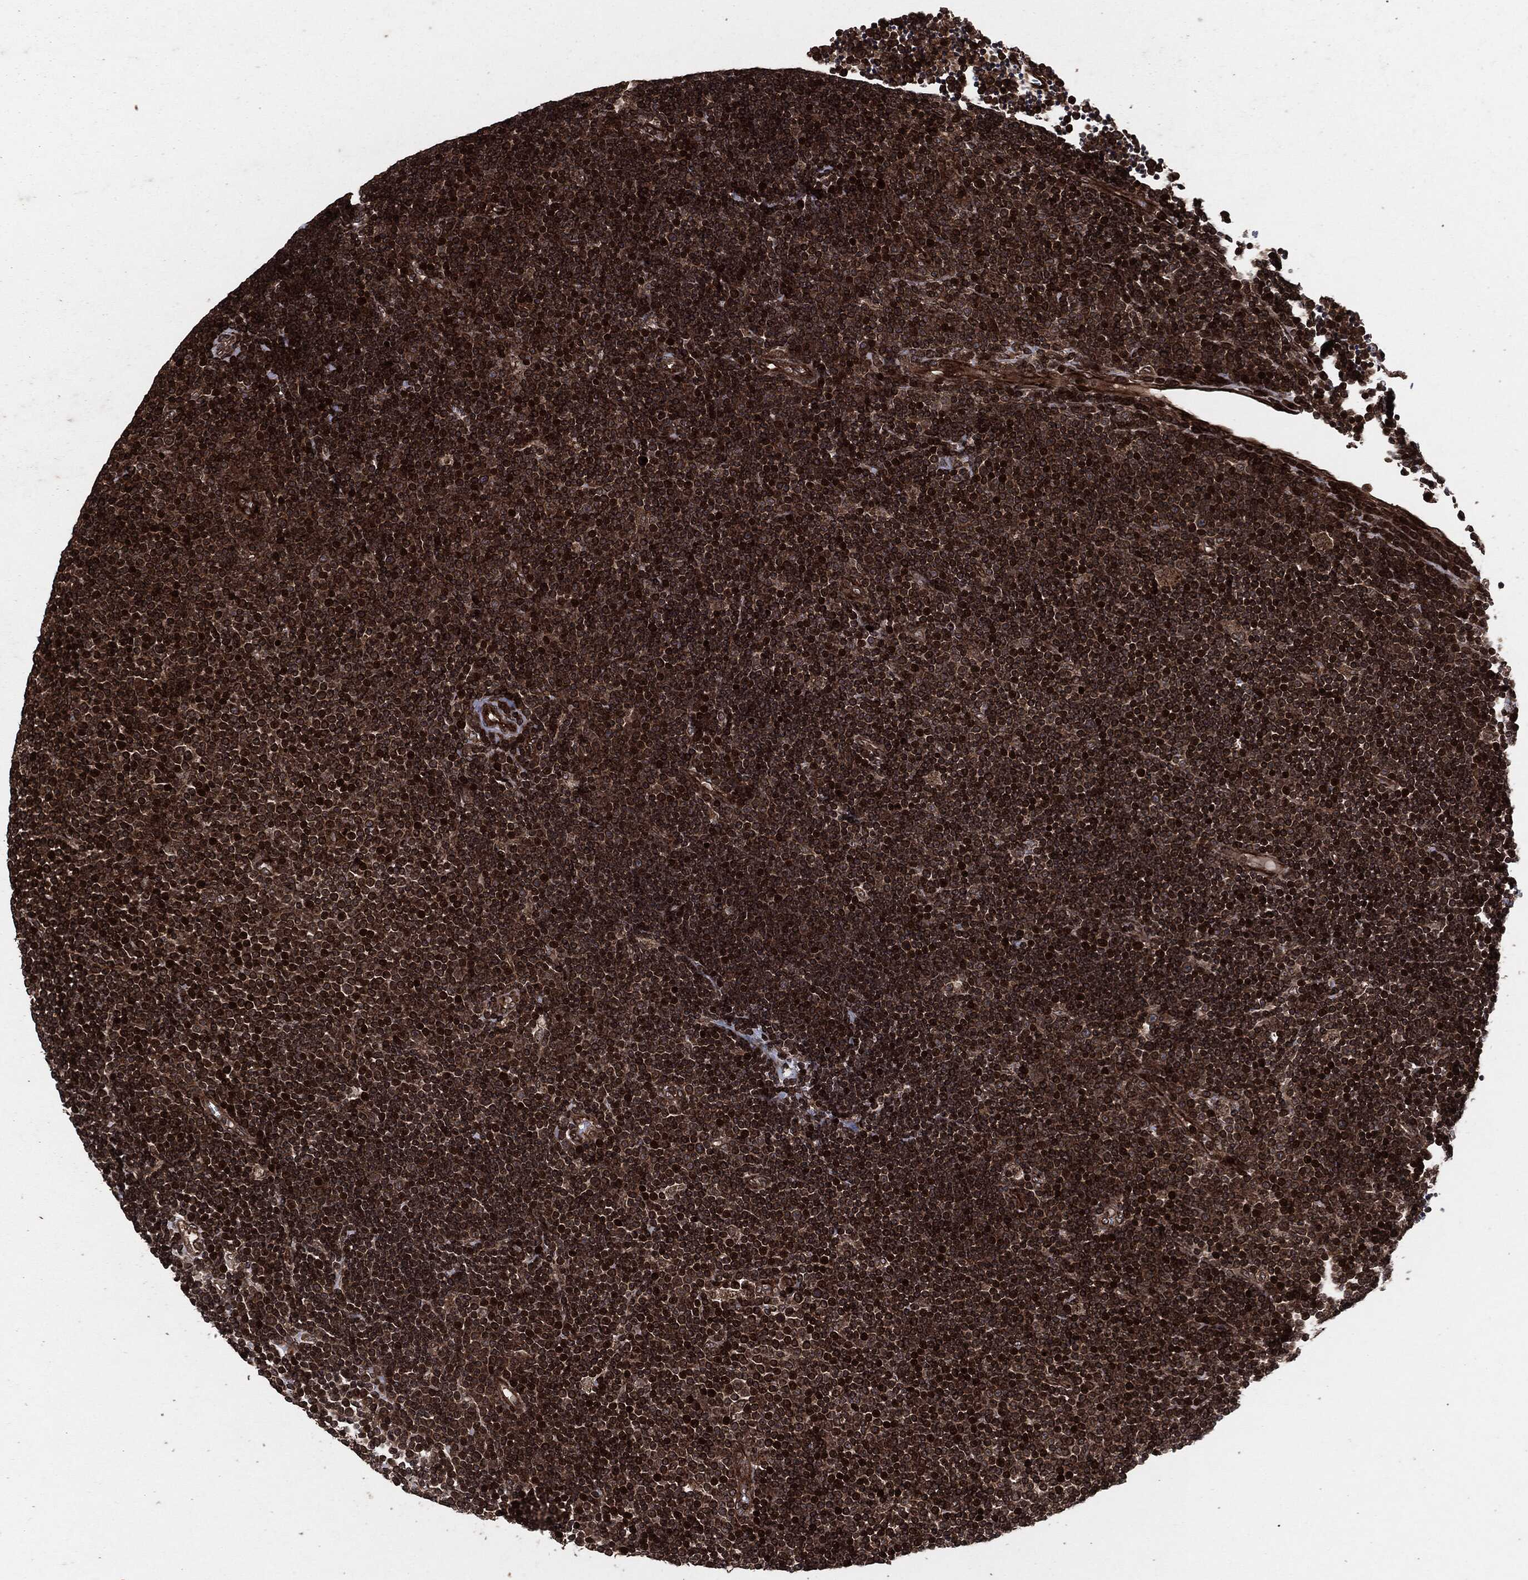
{"staining": {"intensity": "strong", "quantity": ">75%", "location": "cytoplasmic/membranous,nuclear"}, "tissue": "lymphoma", "cell_type": "Tumor cells", "image_type": "cancer", "snomed": [{"axis": "morphology", "description": "Malignant lymphoma, non-Hodgkin's type, Low grade"}, {"axis": "topography", "description": "Brain"}], "caption": "Lymphoma was stained to show a protein in brown. There is high levels of strong cytoplasmic/membranous and nuclear expression in about >75% of tumor cells. The staining was performed using DAB to visualize the protein expression in brown, while the nuclei were stained in blue with hematoxylin (Magnification: 20x).", "gene": "IFIT1", "patient": {"sex": "female", "age": 66}}